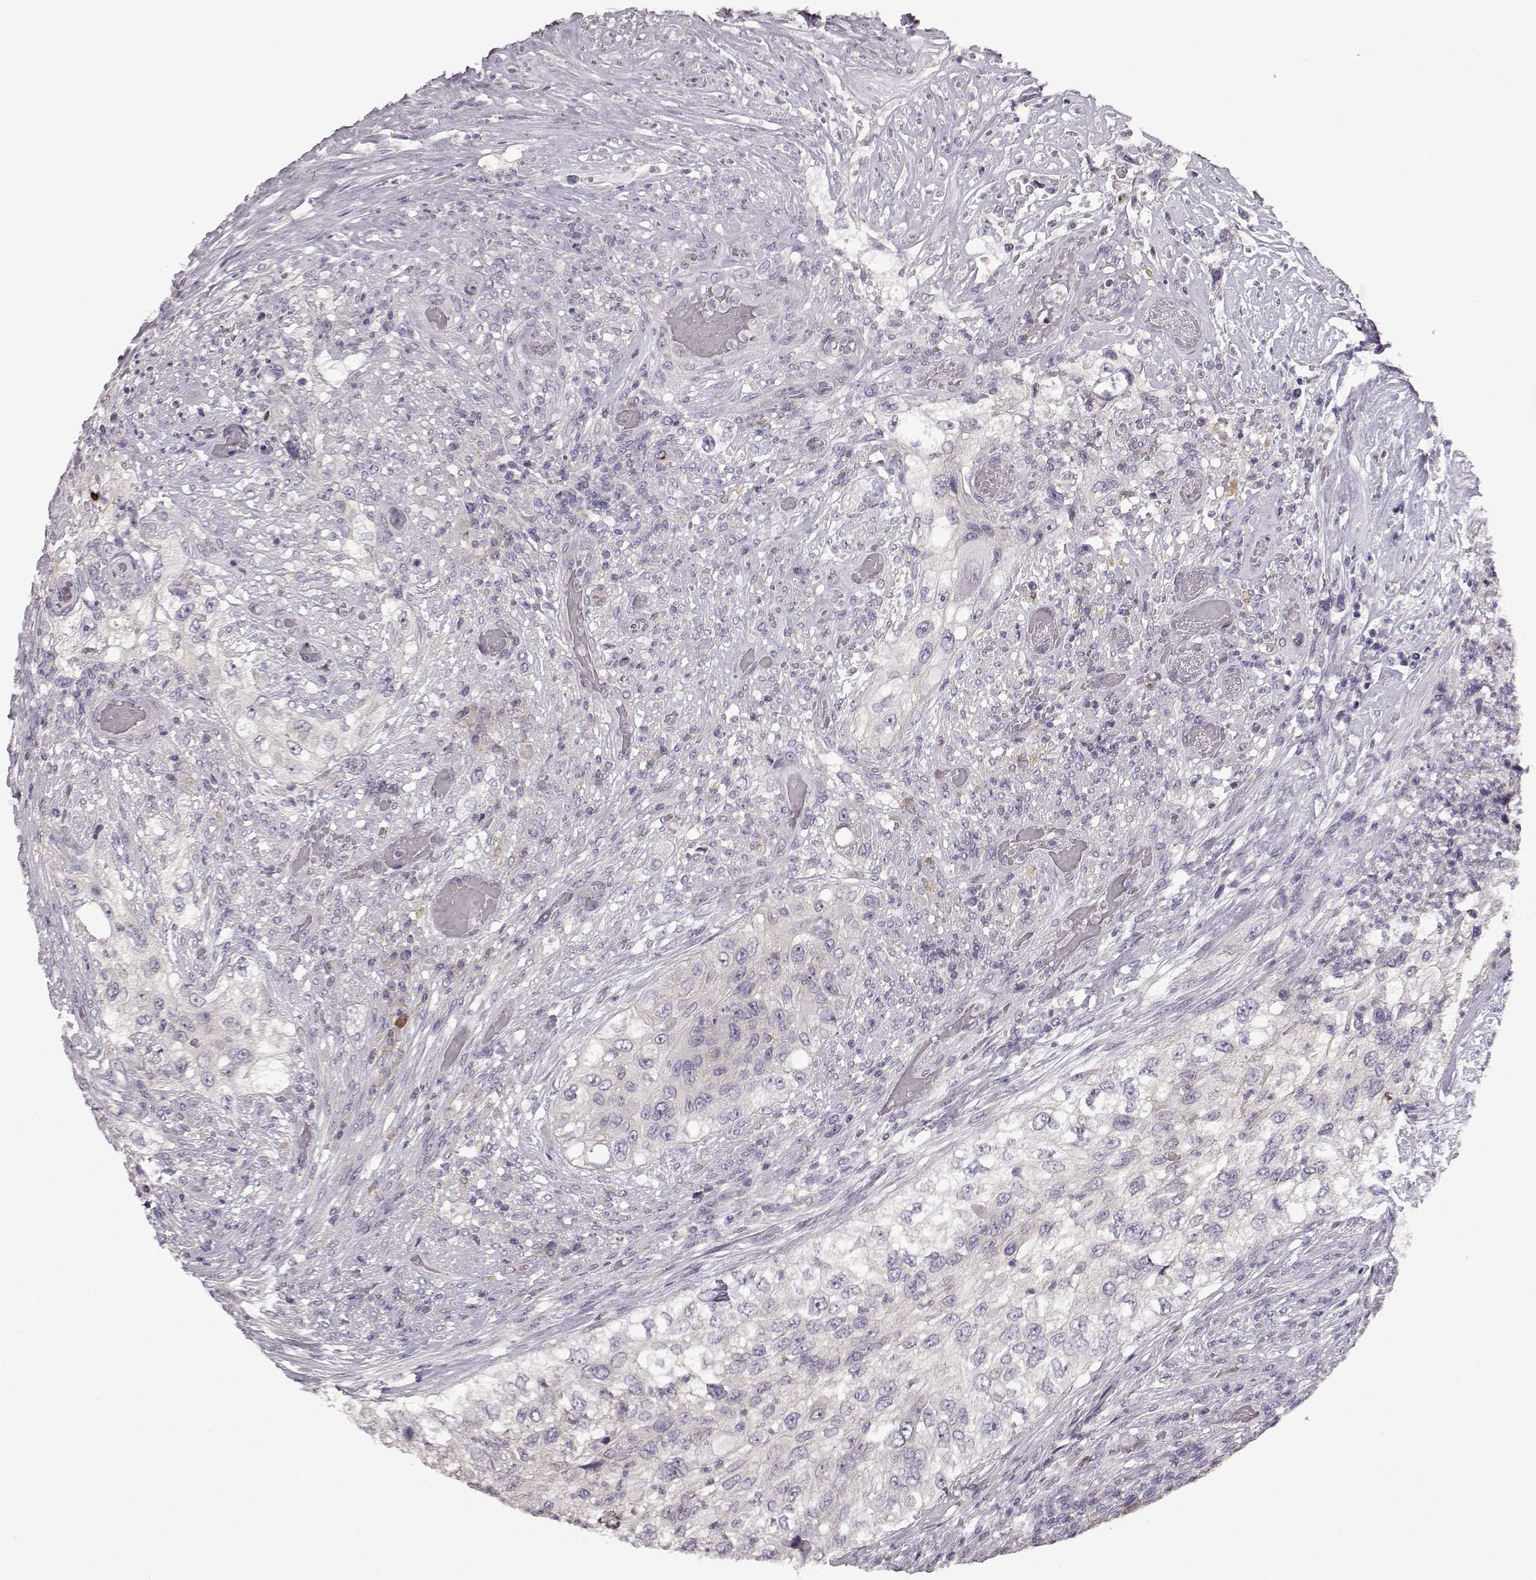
{"staining": {"intensity": "negative", "quantity": "none", "location": "none"}, "tissue": "urothelial cancer", "cell_type": "Tumor cells", "image_type": "cancer", "snomed": [{"axis": "morphology", "description": "Urothelial carcinoma, High grade"}, {"axis": "topography", "description": "Urinary bladder"}], "caption": "Immunohistochemical staining of human urothelial cancer displays no significant expression in tumor cells.", "gene": "GHR", "patient": {"sex": "female", "age": 60}}